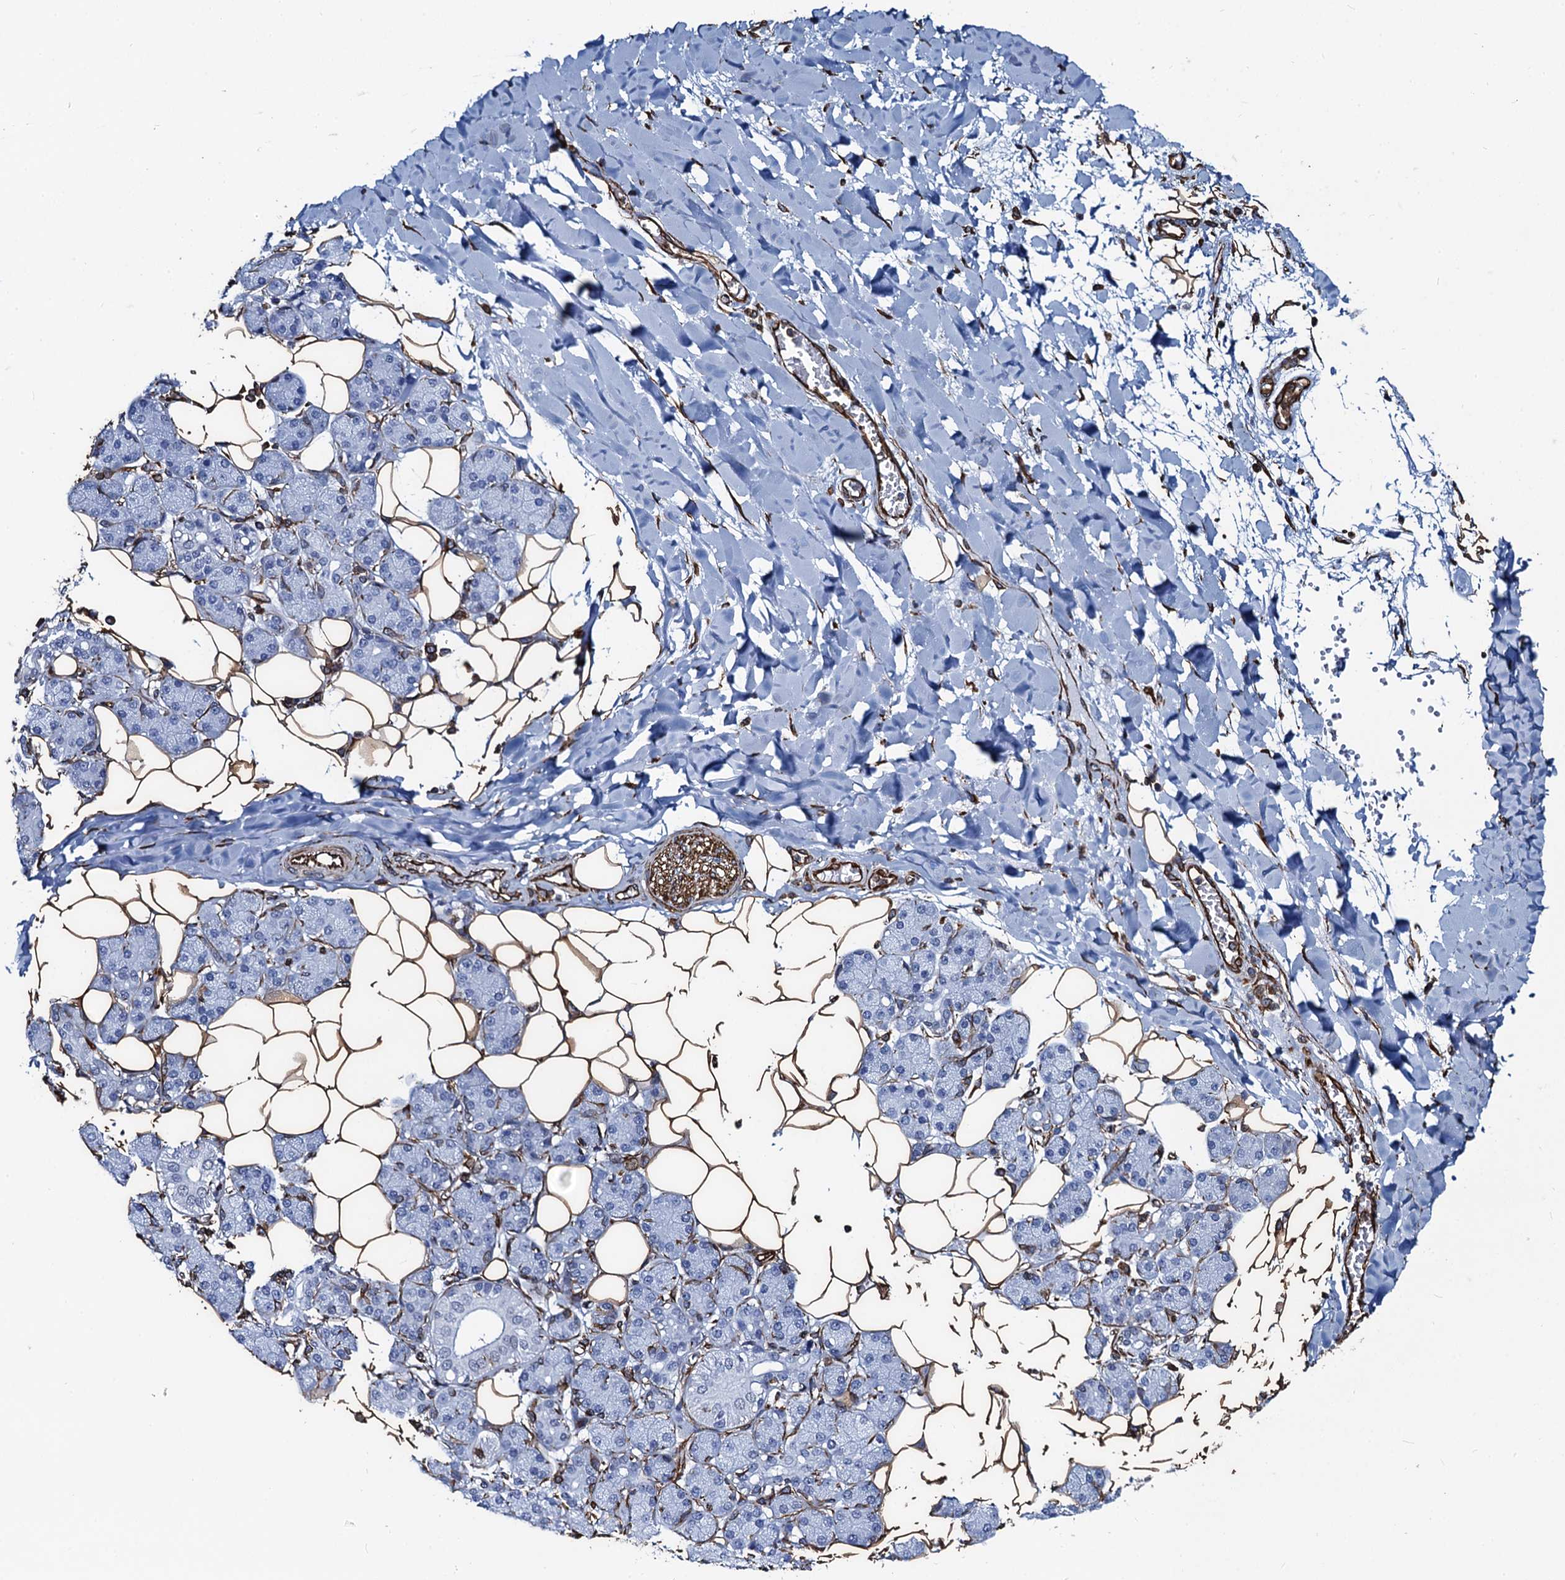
{"staining": {"intensity": "negative", "quantity": "none", "location": "none"}, "tissue": "salivary gland", "cell_type": "Glandular cells", "image_type": "normal", "snomed": [{"axis": "morphology", "description": "Normal tissue, NOS"}, {"axis": "topography", "description": "Salivary gland"}], "caption": "The image shows no significant expression in glandular cells of salivary gland.", "gene": "PGM2", "patient": {"sex": "female", "age": 33}}